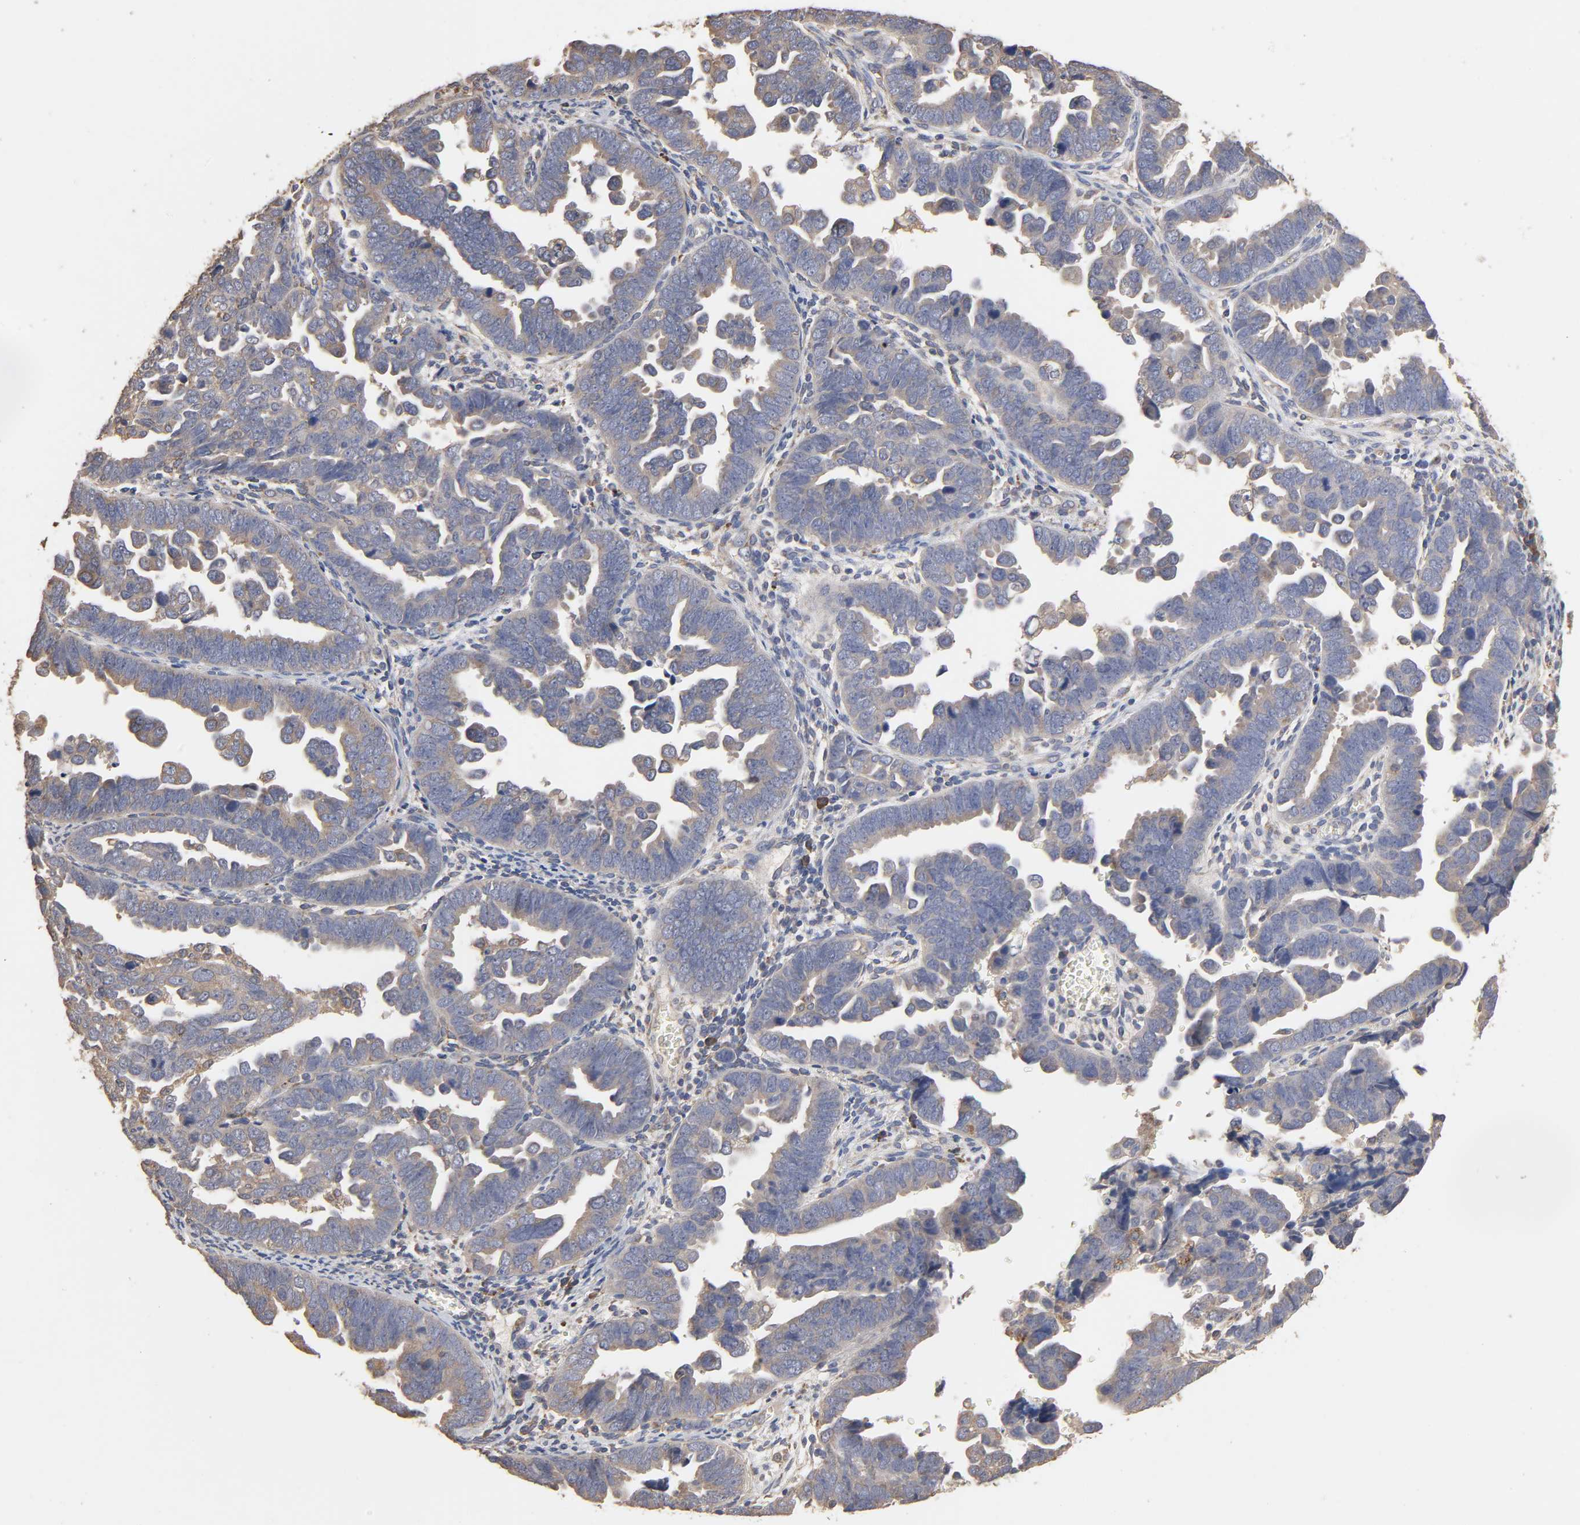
{"staining": {"intensity": "weak", "quantity": ">75%", "location": "cytoplasmic/membranous"}, "tissue": "endometrial cancer", "cell_type": "Tumor cells", "image_type": "cancer", "snomed": [{"axis": "morphology", "description": "Adenocarcinoma, NOS"}, {"axis": "topography", "description": "Endometrium"}], "caption": "Protein staining of endometrial cancer (adenocarcinoma) tissue displays weak cytoplasmic/membranous staining in approximately >75% of tumor cells.", "gene": "EIF4G2", "patient": {"sex": "female", "age": 75}}